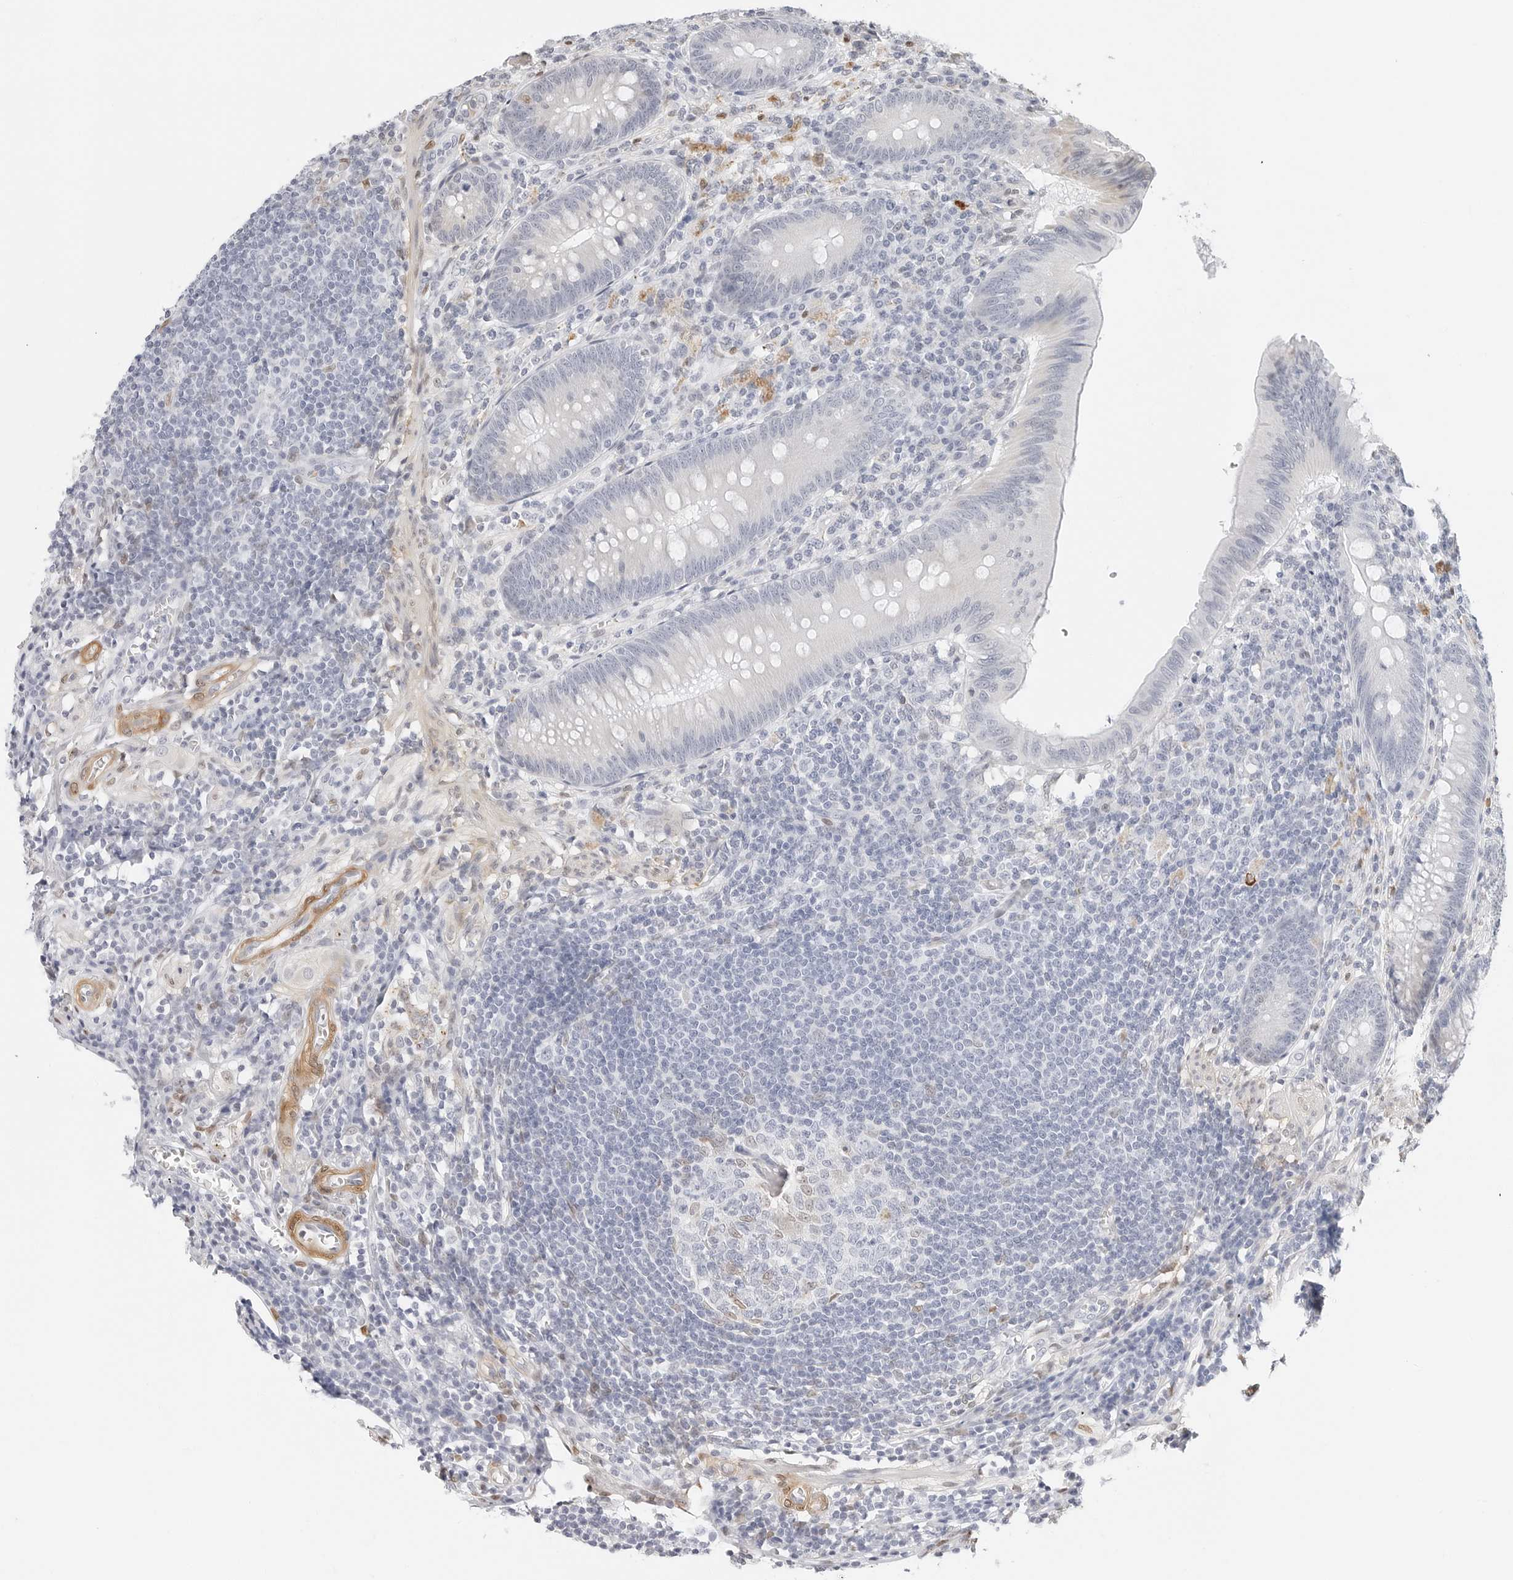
{"staining": {"intensity": "weak", "quantity": "<25%", "location": "nuclear"}, "tissue": "appendix", "cell_type": "Glandular cells", "image_type": "normal", "snomed": [{"axis": "morphology", "description": "Normal tissue, NOS"}, {"axis": "morphology", "description": "Inflammation, NOS"}, {"axis": "topography", "description": "Appendix"}], "caption": "An immunohistochemistry micrograph of normal appendix is shown. There is no staining in glandular cells of appendix. The staining is performed using DAB brown chromogen with nuclei counter-stained in using hematoxylin.", "gene": "SPIDR", "patient": {"sex": "male", "age": 46}}